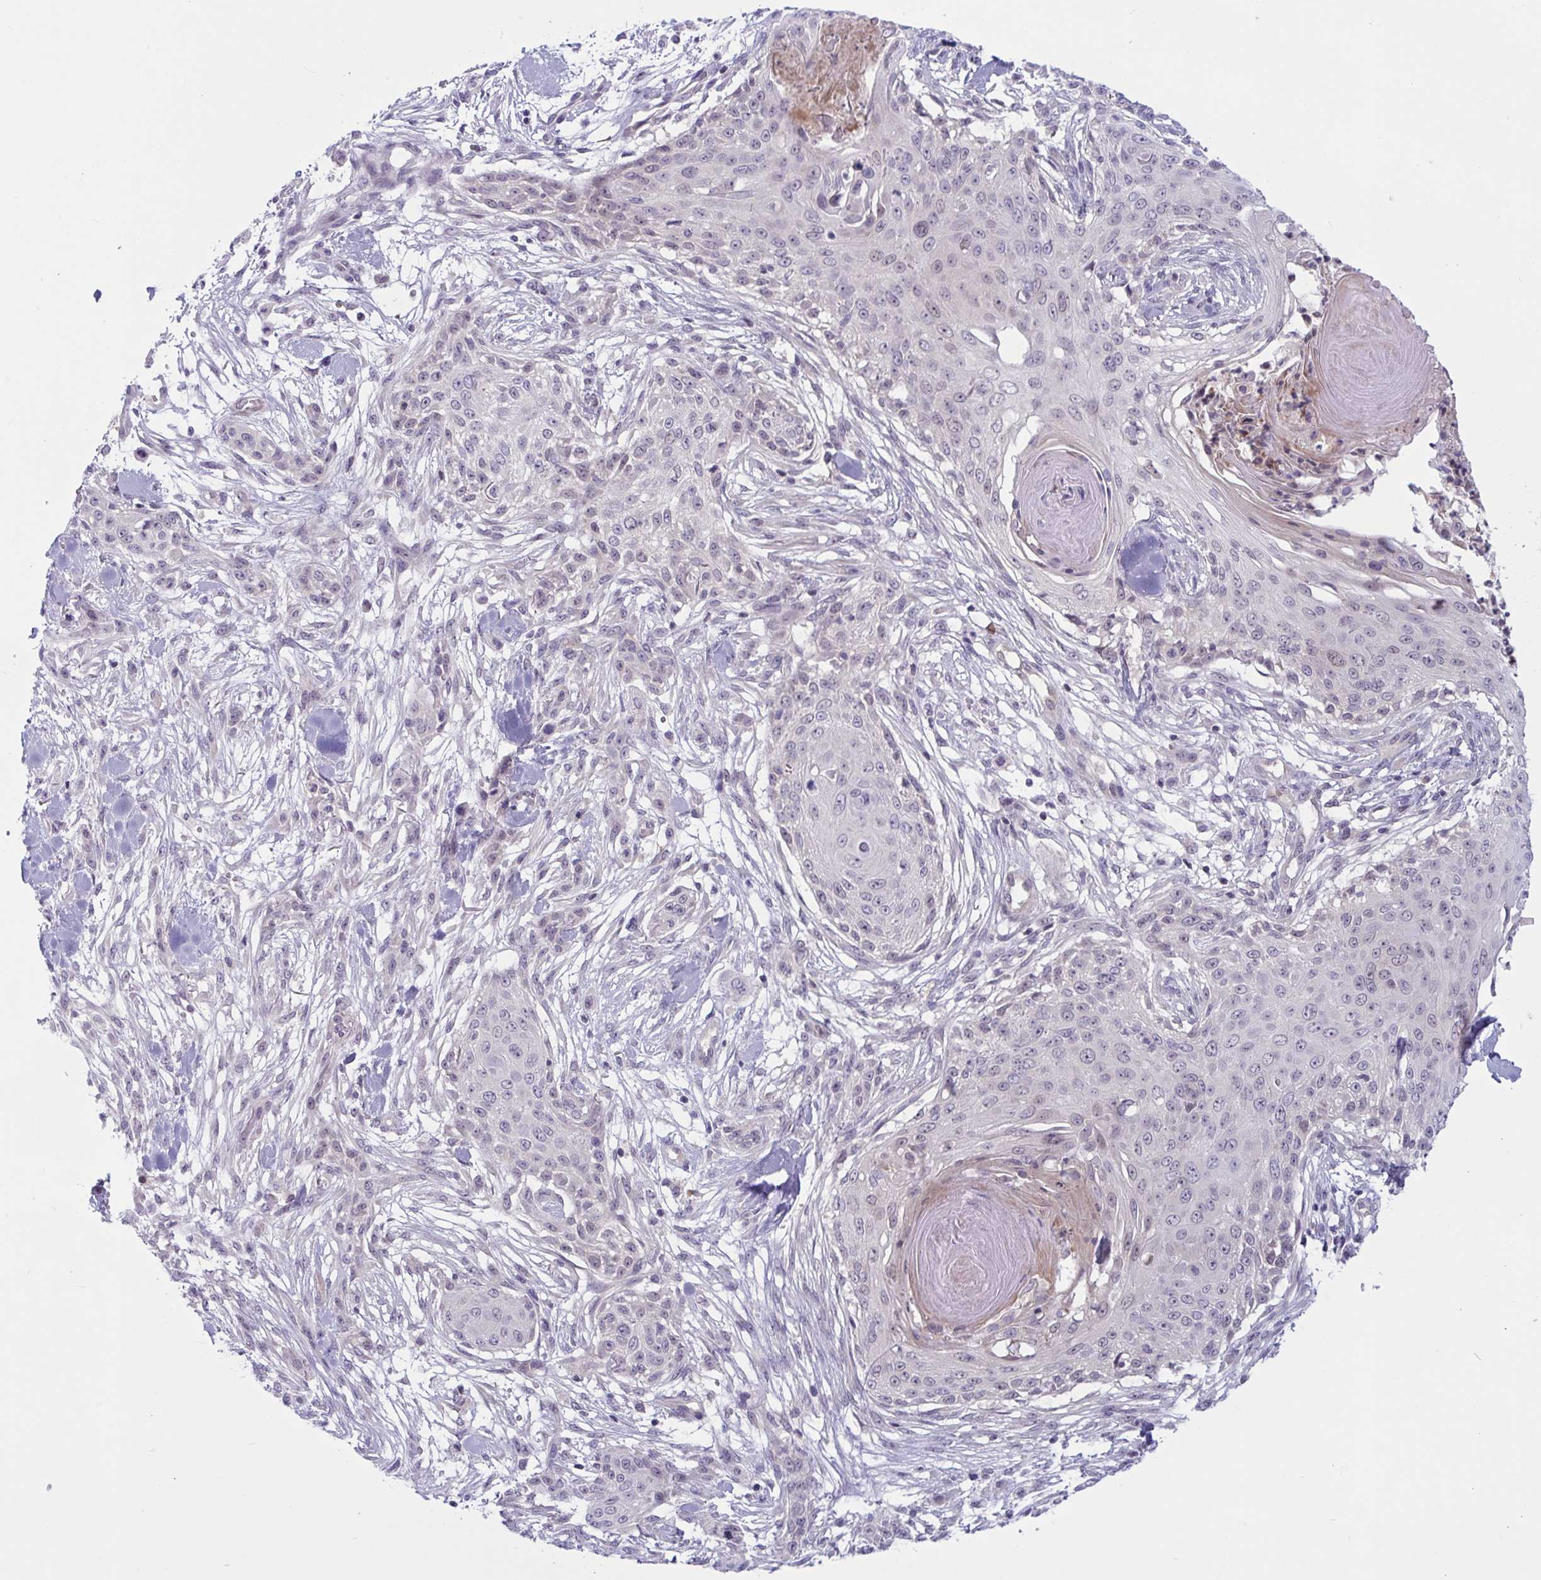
{"staining": {"intensity": "negative", "quantity": "none", "location": "none"}, "tissue": "skin cancer", "cell_type": "Tumor cells", "image_type": "cancer", "snomed": [{"axis": "morphology", "description": "Squamous cell carcinoma, NOS"}, {"axis": "topography", "description": "Skin"}], "caption": "Tumor cells are negative for brown protein staining in skin cancer (squamous cell carcinoma).", "gene": "TSN", "patient": {"sex": "female", "age": 59}}